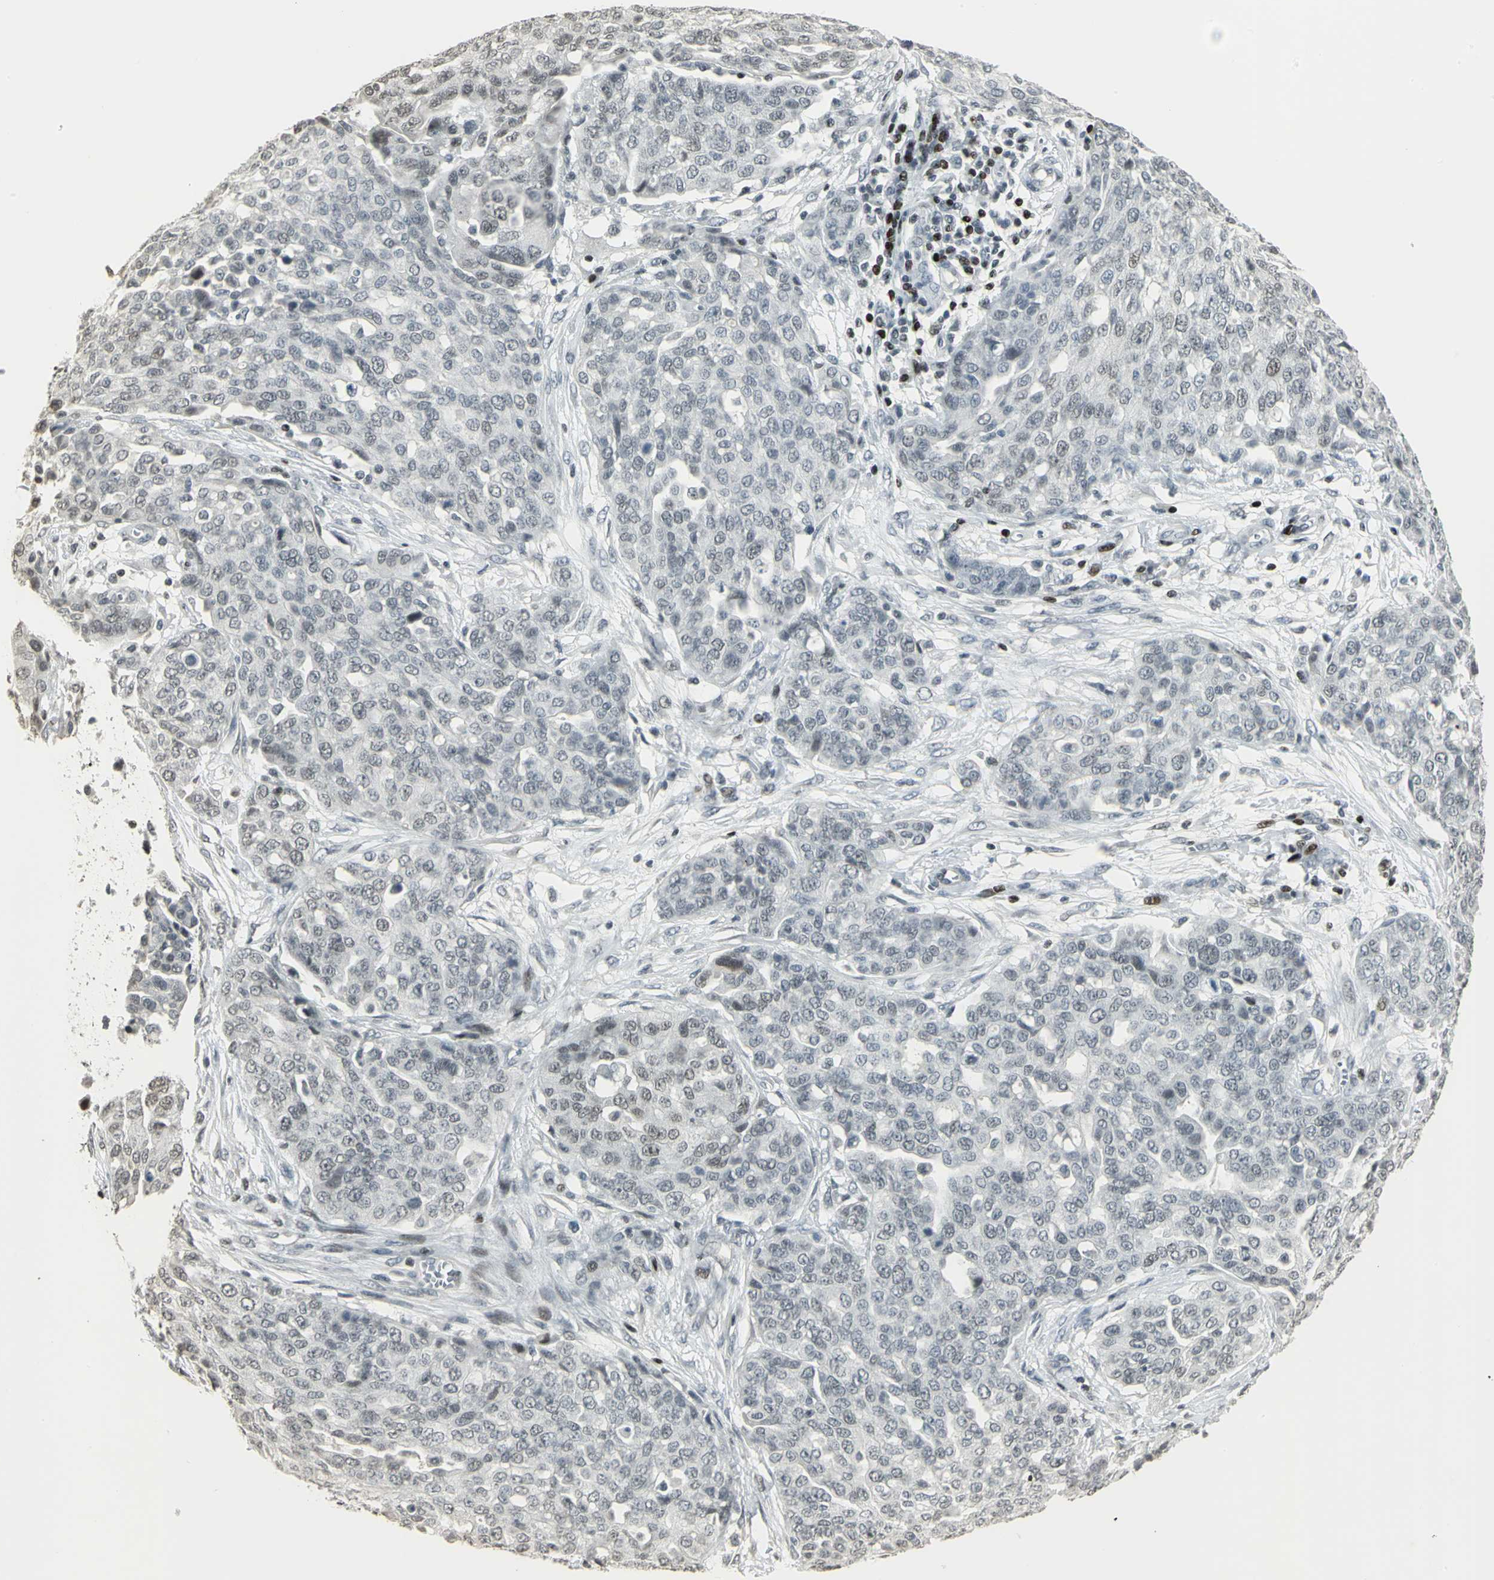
{"staining": {"intensity": "negative", "quantity": "none", "location": "none"}, "tissue": "ovarian cancer", "cell_type": "Tumor cells", "image_type": "cancer", "snomed": [{"axis": "morphology", "description": "Cystadenocarcinoma, serous, NOS"}, {"axis": "topography", "description": "Soft tissue"}, {"axis": "topography", "description": "Ovary"}], "caption": "Immunohistochemistry (IHC) image of ovarian cancer stained for a protein (brown), which reveals no positivity in tumor cells. Nuclei are stained in blue.", "gene": "KDM1A", "patient": {"sex": "female", "age": 57}}